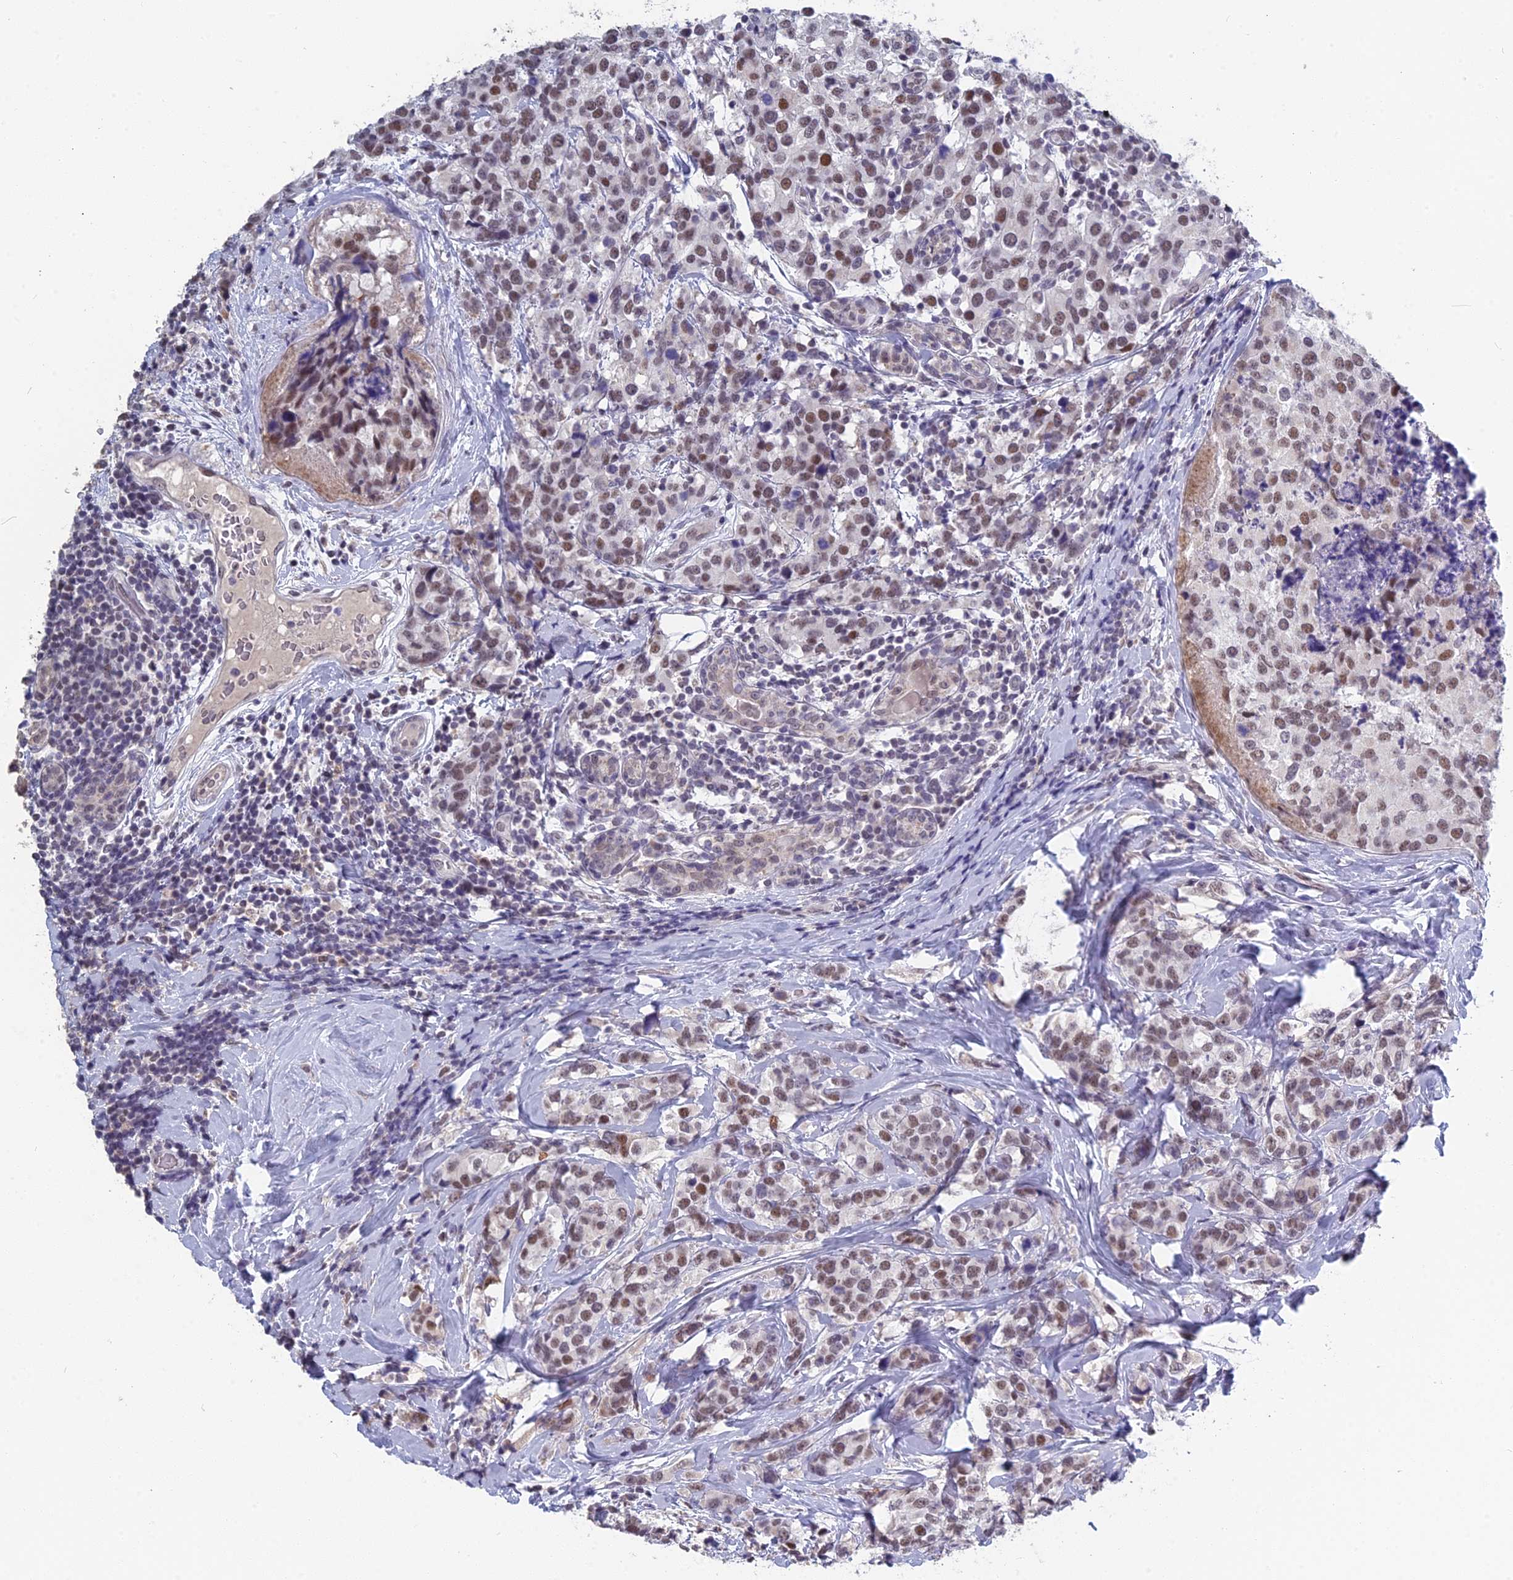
{"staining": {"intensity": "moderate", "quantity": "25%-75%", "location": "nuclear"}, "tissue": "breast cancer", "cell_type": "Tumor cells", "image_type": "cancer", "snomed": [{"axis": "morphology", "description": "Lobular carcinoma"}, {"axis": "topography", "description": "Breast"}], "caption": "Protein staining demonstrates moderate nuclear staining in approximately 25%-75% of tumor cells in breast cancer (lobular carcinoma).", "gene": "MT-CO3", "patient": {"sex": "female", "age": 59}}